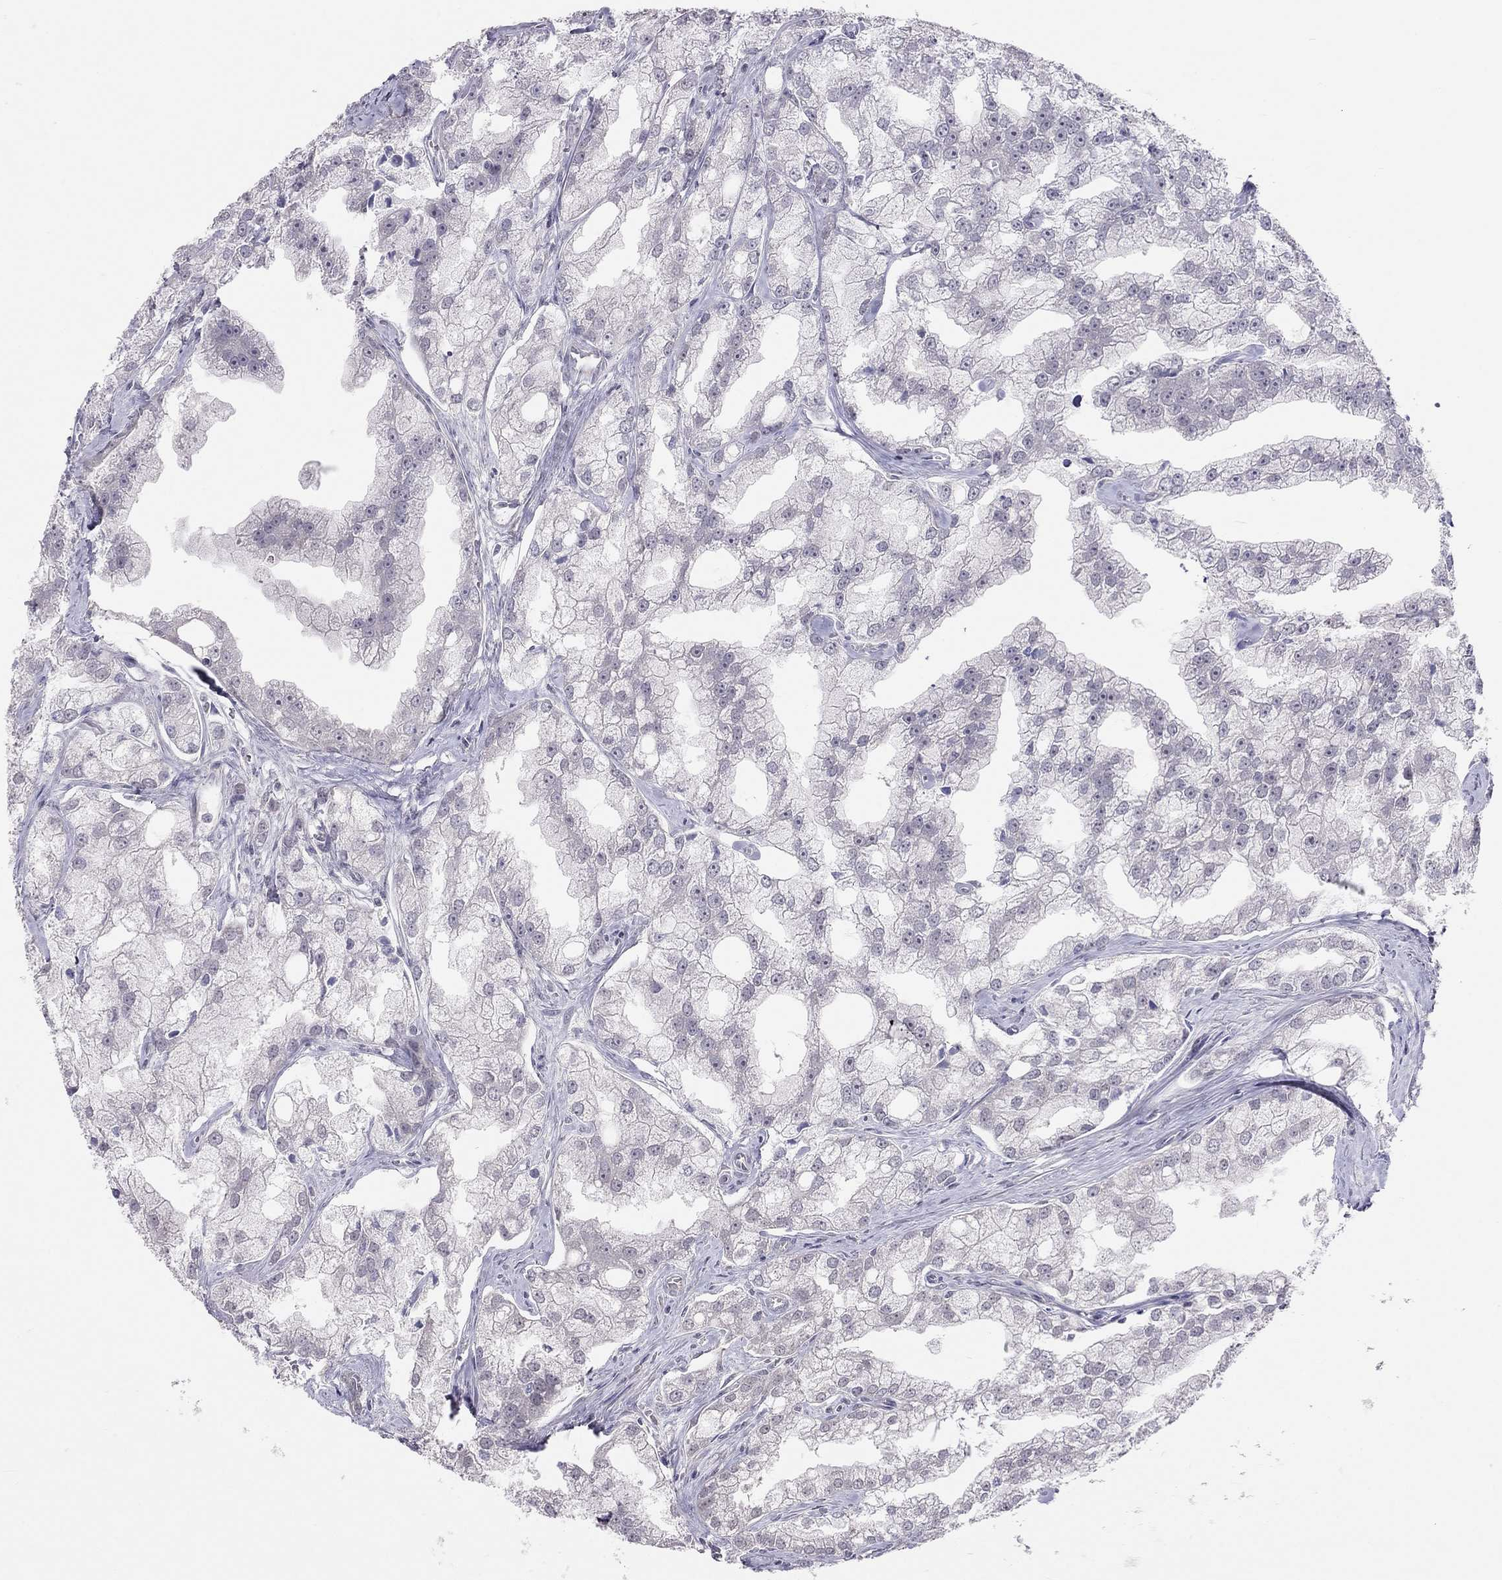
{"staining": {"intensity": "negative", "quantity": "none", "location": "none"}, "tissue": "prostate cancer", "cell_type": "Tumor cells", "image_type": "cancer", "snomed": [{"axis": "morphology", "description": "Adenocarcinoma, NOS"}, {"axis": "topography", "description": "Prostate"}], "caption": "Photomicrograph shows no significant protein staining in tumor cells of adenocarcinoma (prostate).", "gene": "HSF2BP", "patient": {"sex": "male", "age": 70}}